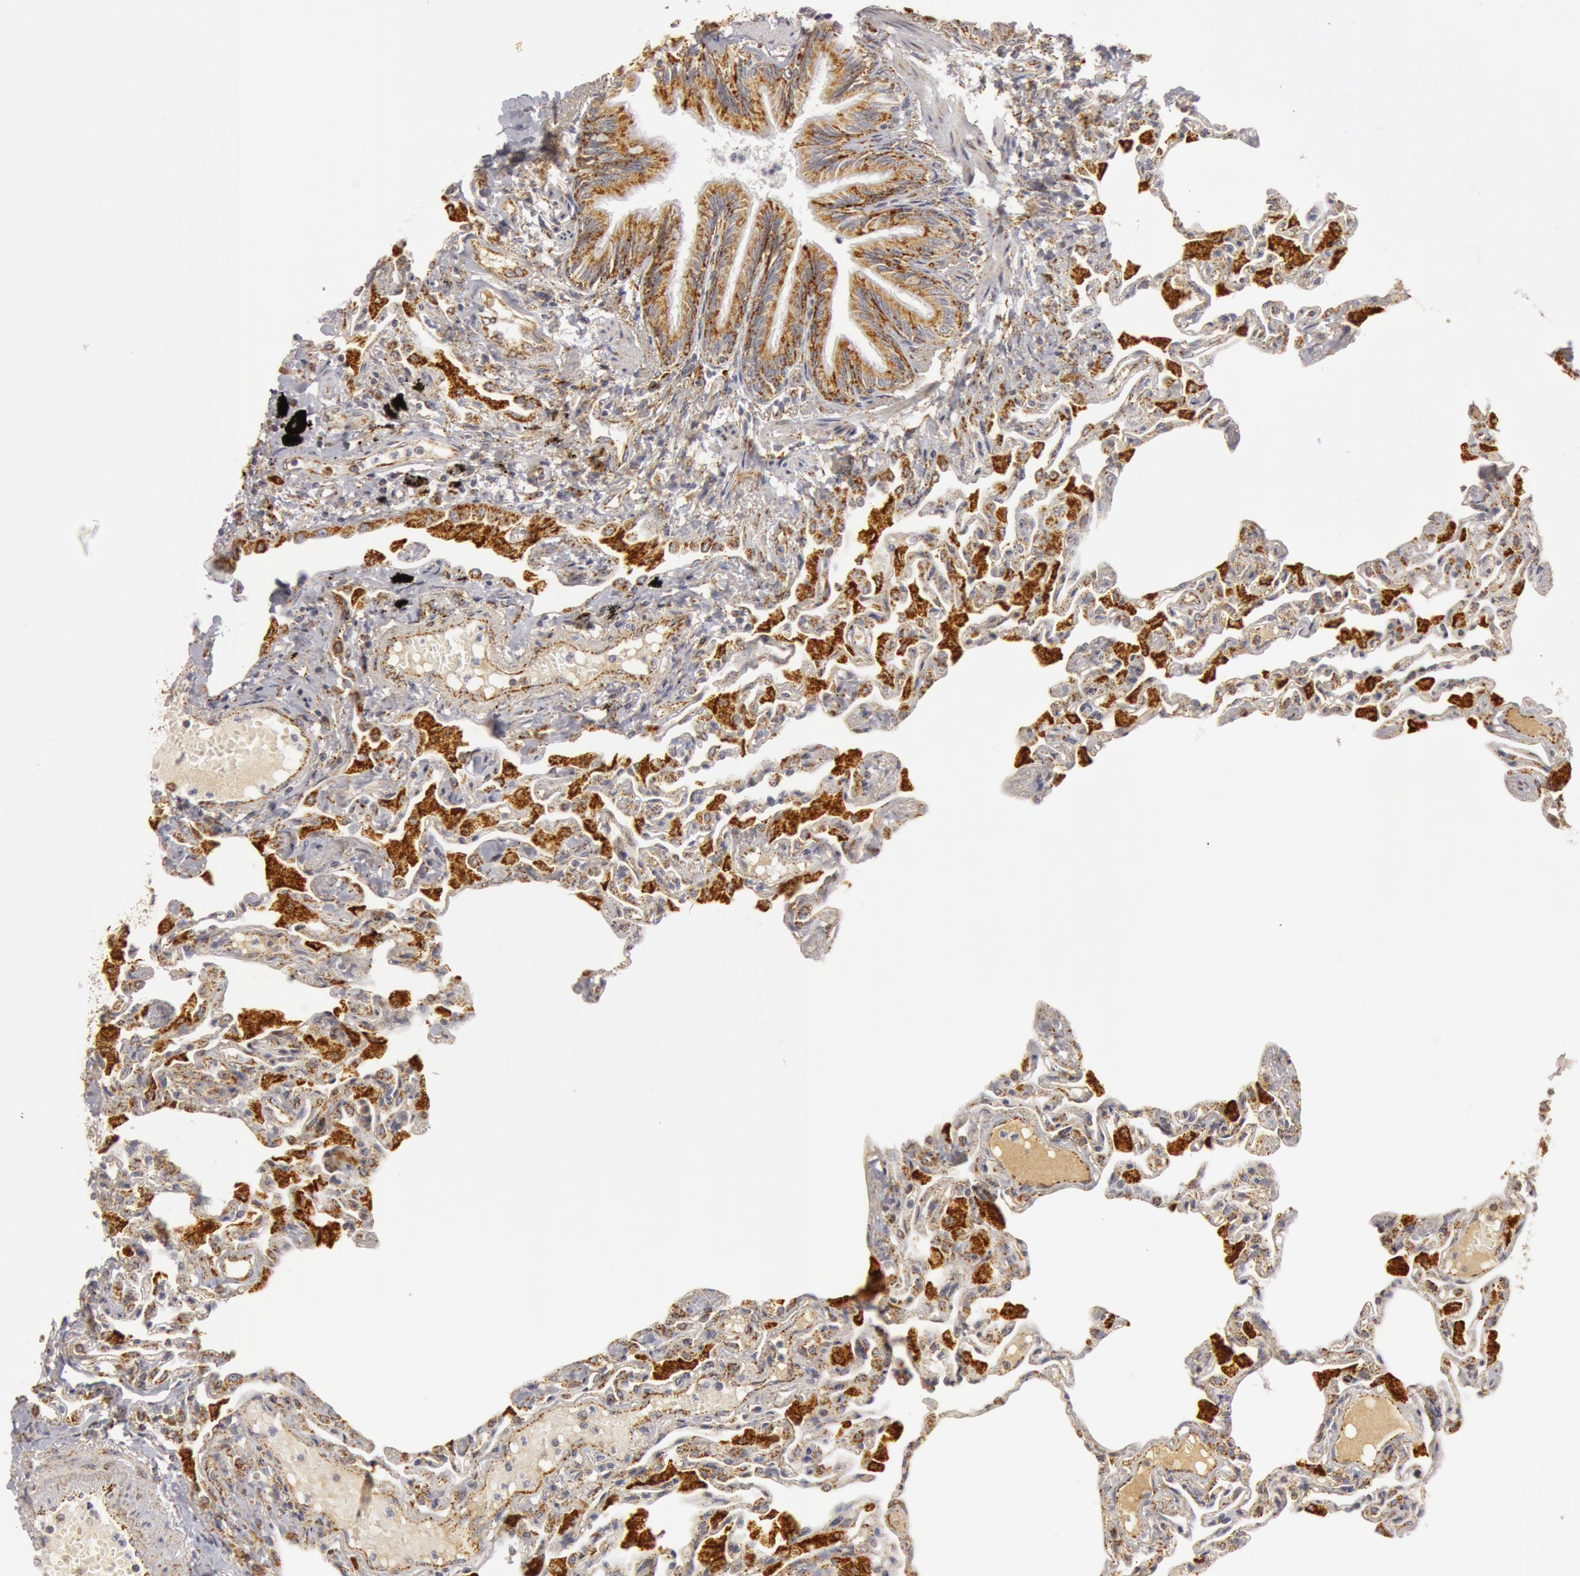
{"staining": {"intensity": "negative", "quantity": "none", "location": "none"}, "tissue": "lung", "cell_type": "Alveolar cells", "image_type": "normal", "snomed": [{"axis": "morphology", "description": "Normal tissue, NOS"}, {"axis": "topography", "description": "Lung"}], "caption": "Immunohistochemical staining of normal human lung shows no significant positivity in alveolar cells. (Stains: DAB (3,3'-diaminobenzidine) immunohistochemistry with hematoxylin counter stain, Microscopy: brightfield microscopy at high magnification).", "gene": "C7", "patient": {"sex": "female", "age": 49}}